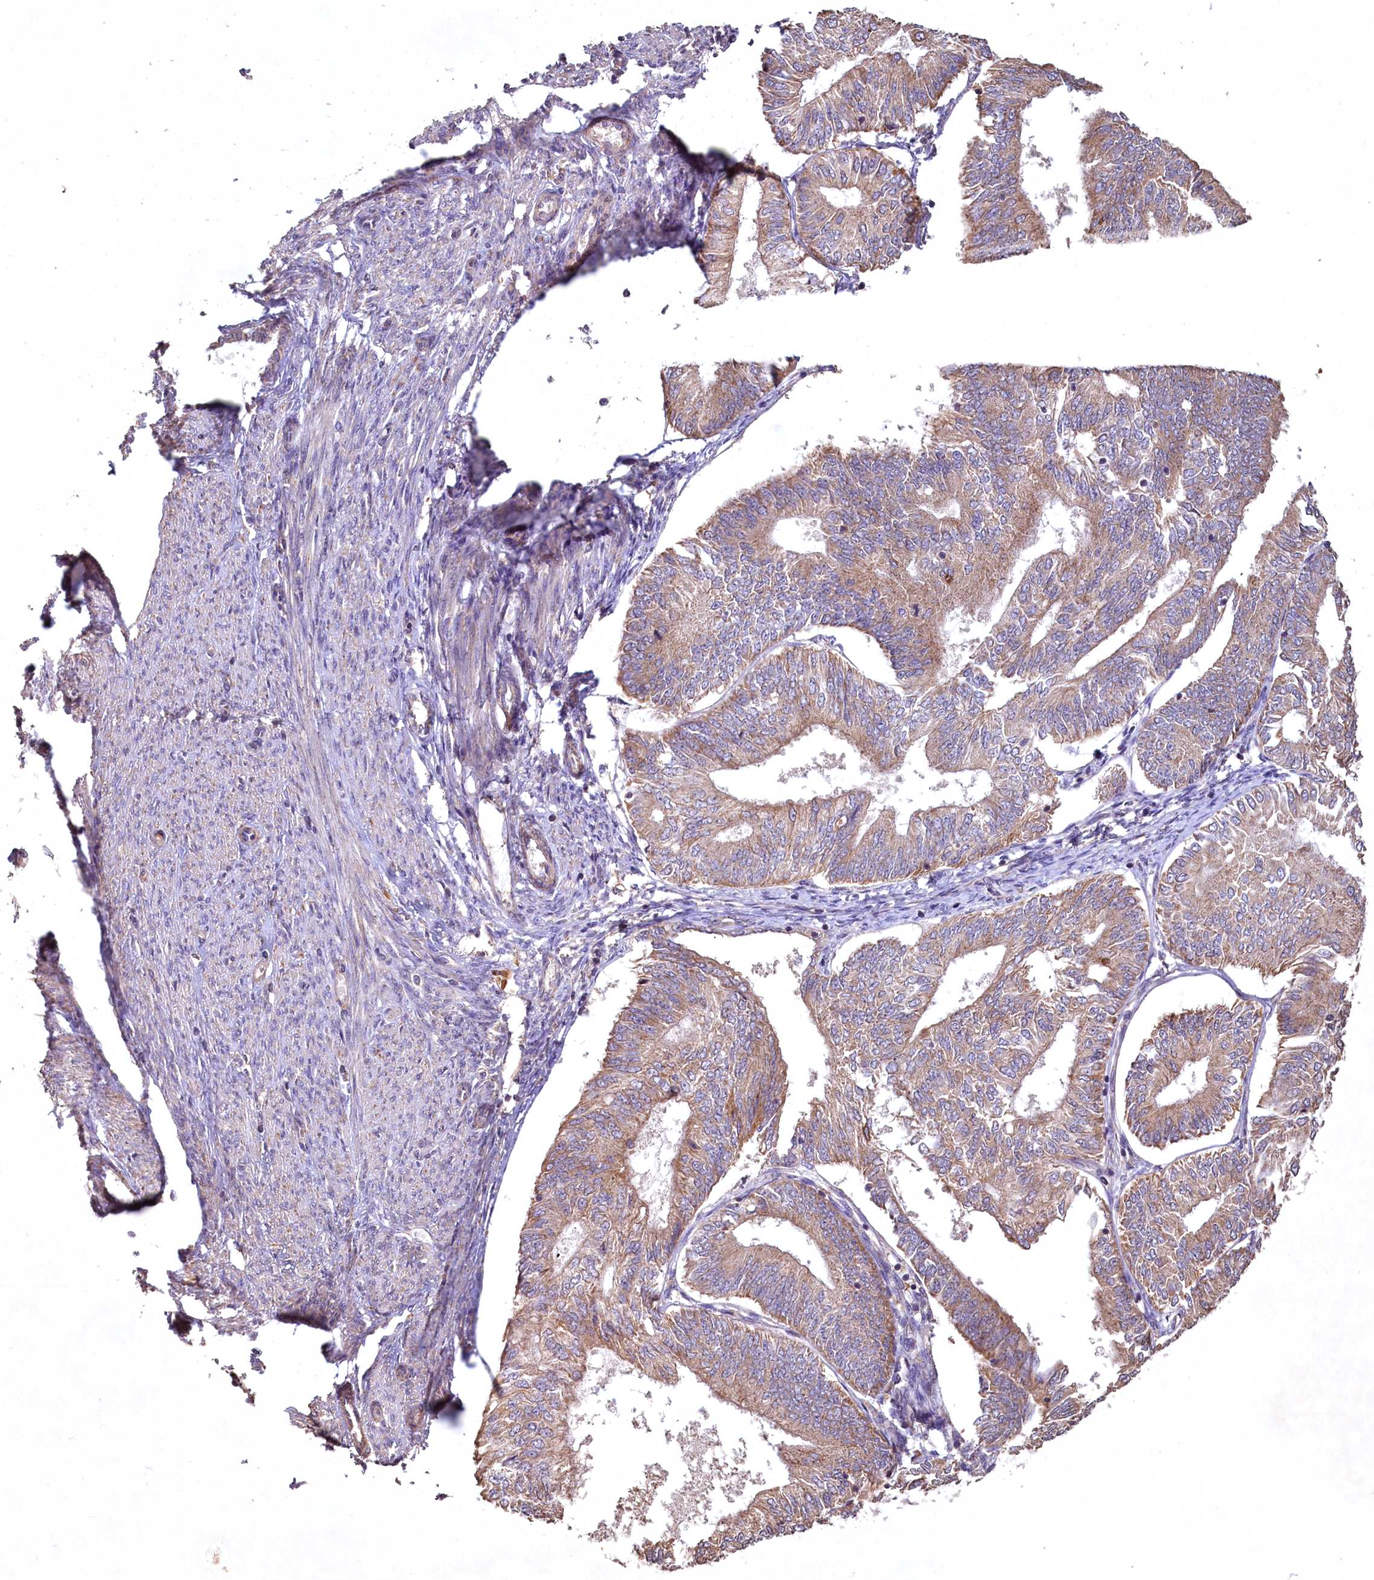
{"staining": {"intensity": "weak", "quantity": ">75%", "location": "cytoplasmic/membranous"}, "tissue": "endometrial cancer", "cell_type": "Tumor cells", "image_type": "cancer", "snomed": [{"axis": "morphology", "description": "Adenocarcinoma, NOS"}, {"axis": "topography", "description": "Endometrium"}], "caption": "A histopathology image showing weak cytoplasmic/membranous staining in approximately >75% of tumor cells in endometrial cancer, as visualized by brown immunohistochemical staining.", "gene": "FUNDC1", "patient": {"sex": "female", "age": 58}}